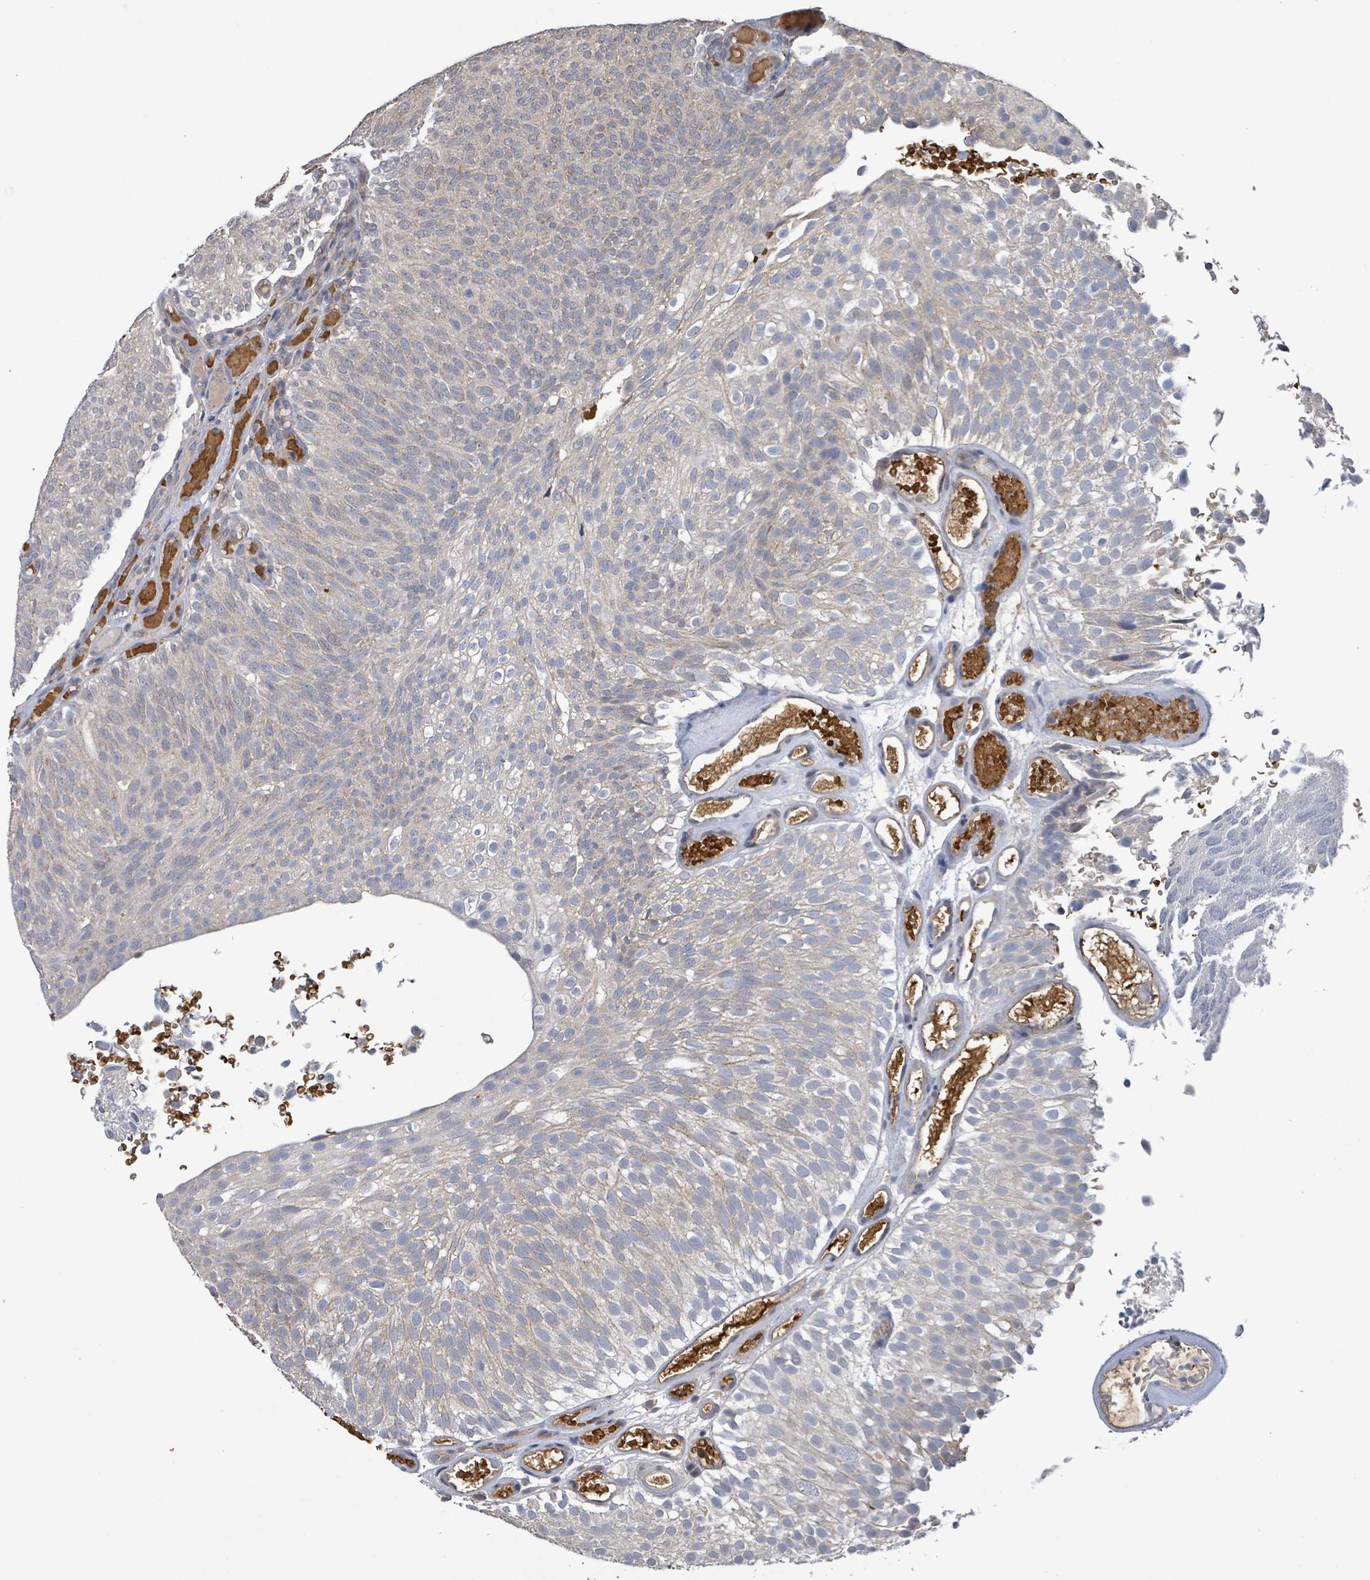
{"staining": {"intensity": "negative", "quantity": "none", "location": "none"}, "tissue": "urothelial cancer", "cell_type": "Tumor cells", "image_type": "cancer", "snomed": [{"axis": "morphology", "description": "Urothelial carcinoma, Low grade"}, {"axis": "topography", "description": "Urinary bladder"}], "caption": "Human urothelial carcinoma (low-grade) stained for a protein using immunohistochemistry (IHC) reveals no staining in tumor cells.", "gene": "SEBOX", "patient": {"sex": "male", "age": 78}}